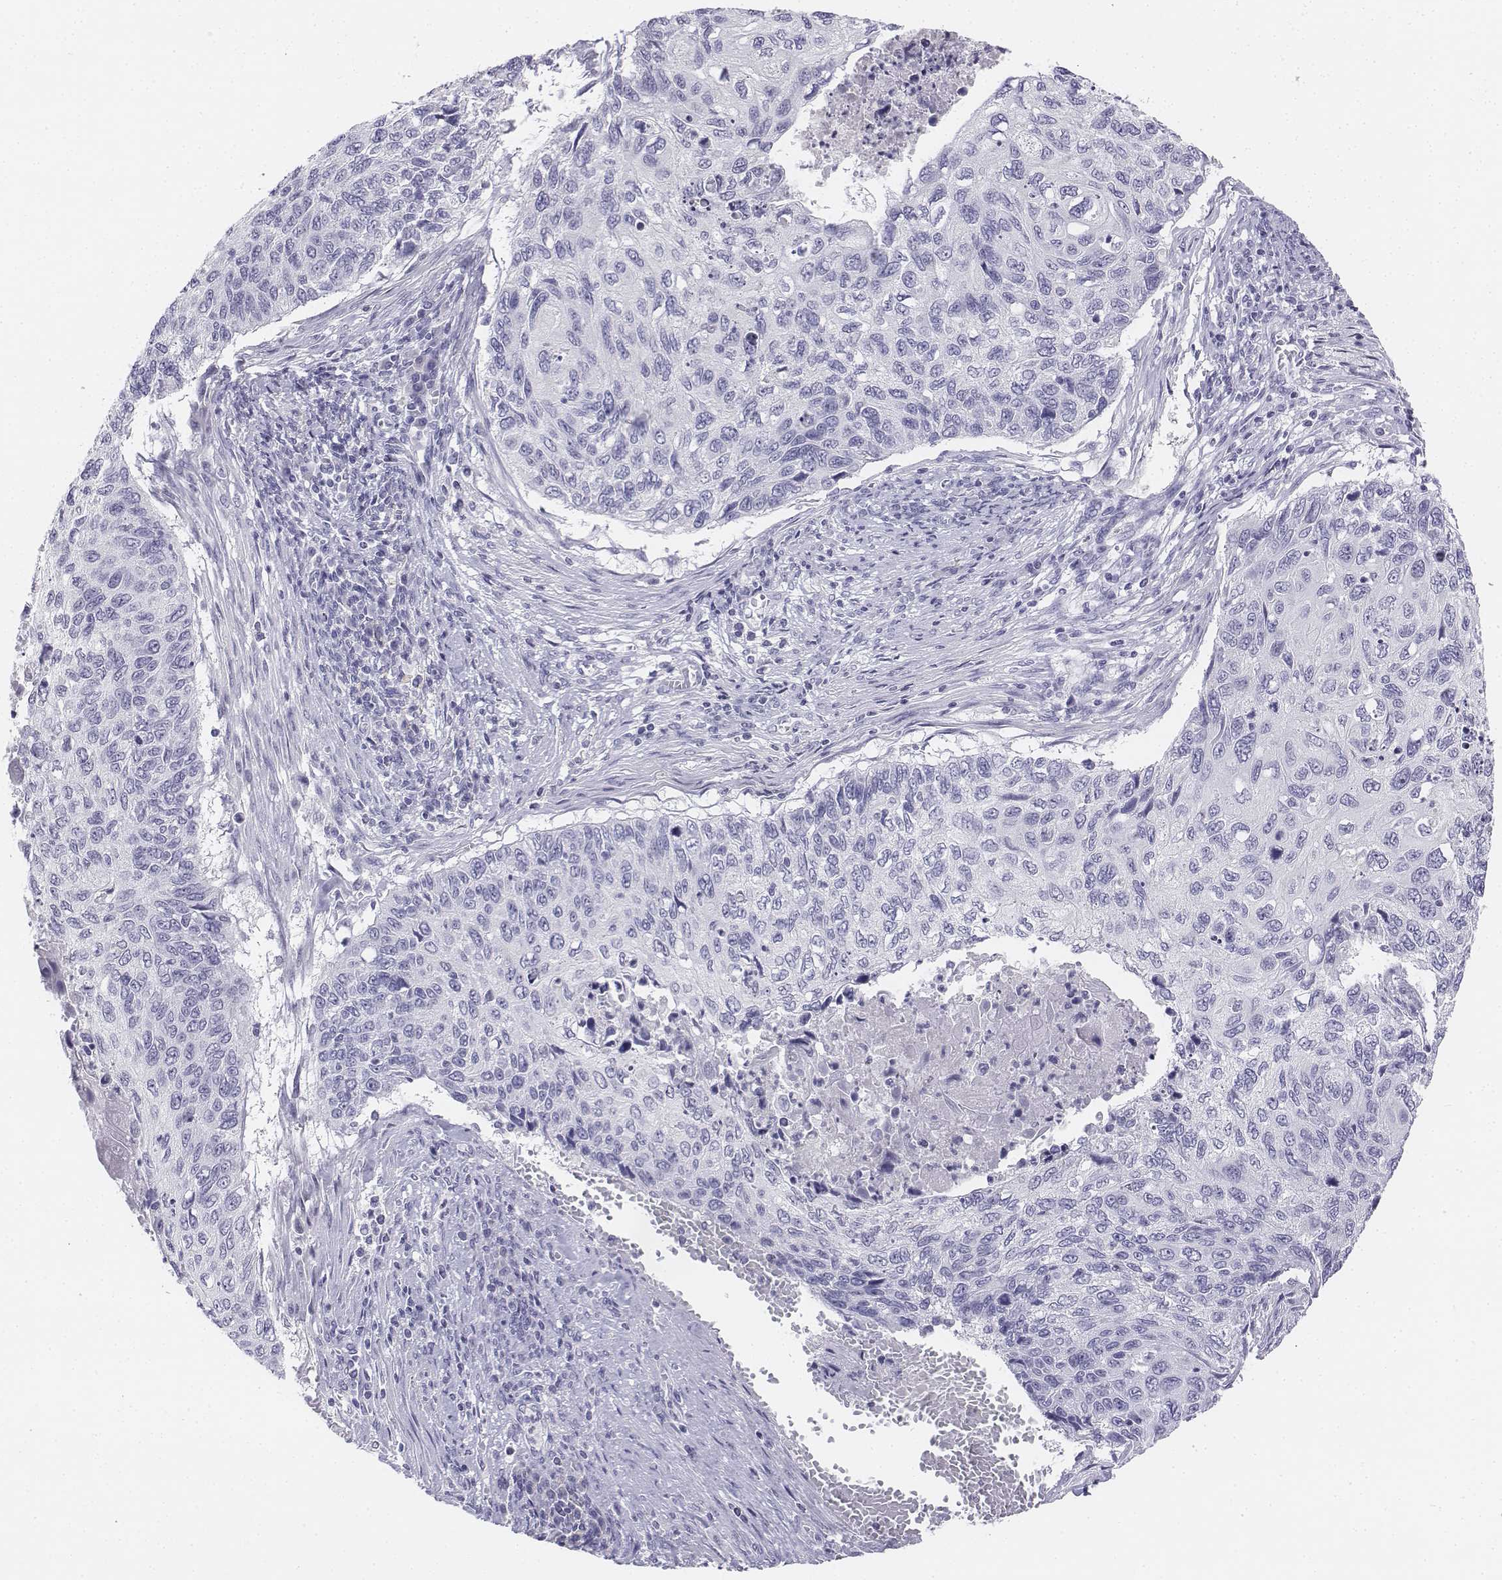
{"staining": {"intensity": "negative", "quantity": "none", "location": "none"}, "tissue": "cervical cancer", "cell_type": "Tumor cells", "image_type": "cancer", "snomed": [{"axis": "morphology", "description": "Squamous cell carcinoma, NOS"}, {"axis": "topography", "description": "Cervix"}], "caption": "DAB immunohistochemical staining of human cervical squamous cell carcinoma shows no significant staining in tumor cells. (DAB (3,3'-diaminobenzidine) immunohistochemistry (IHC) visualized using brightfield microscopy, high magnification).", "gene": "UCN2", "patient": {"sex": "female", "age": 70}}